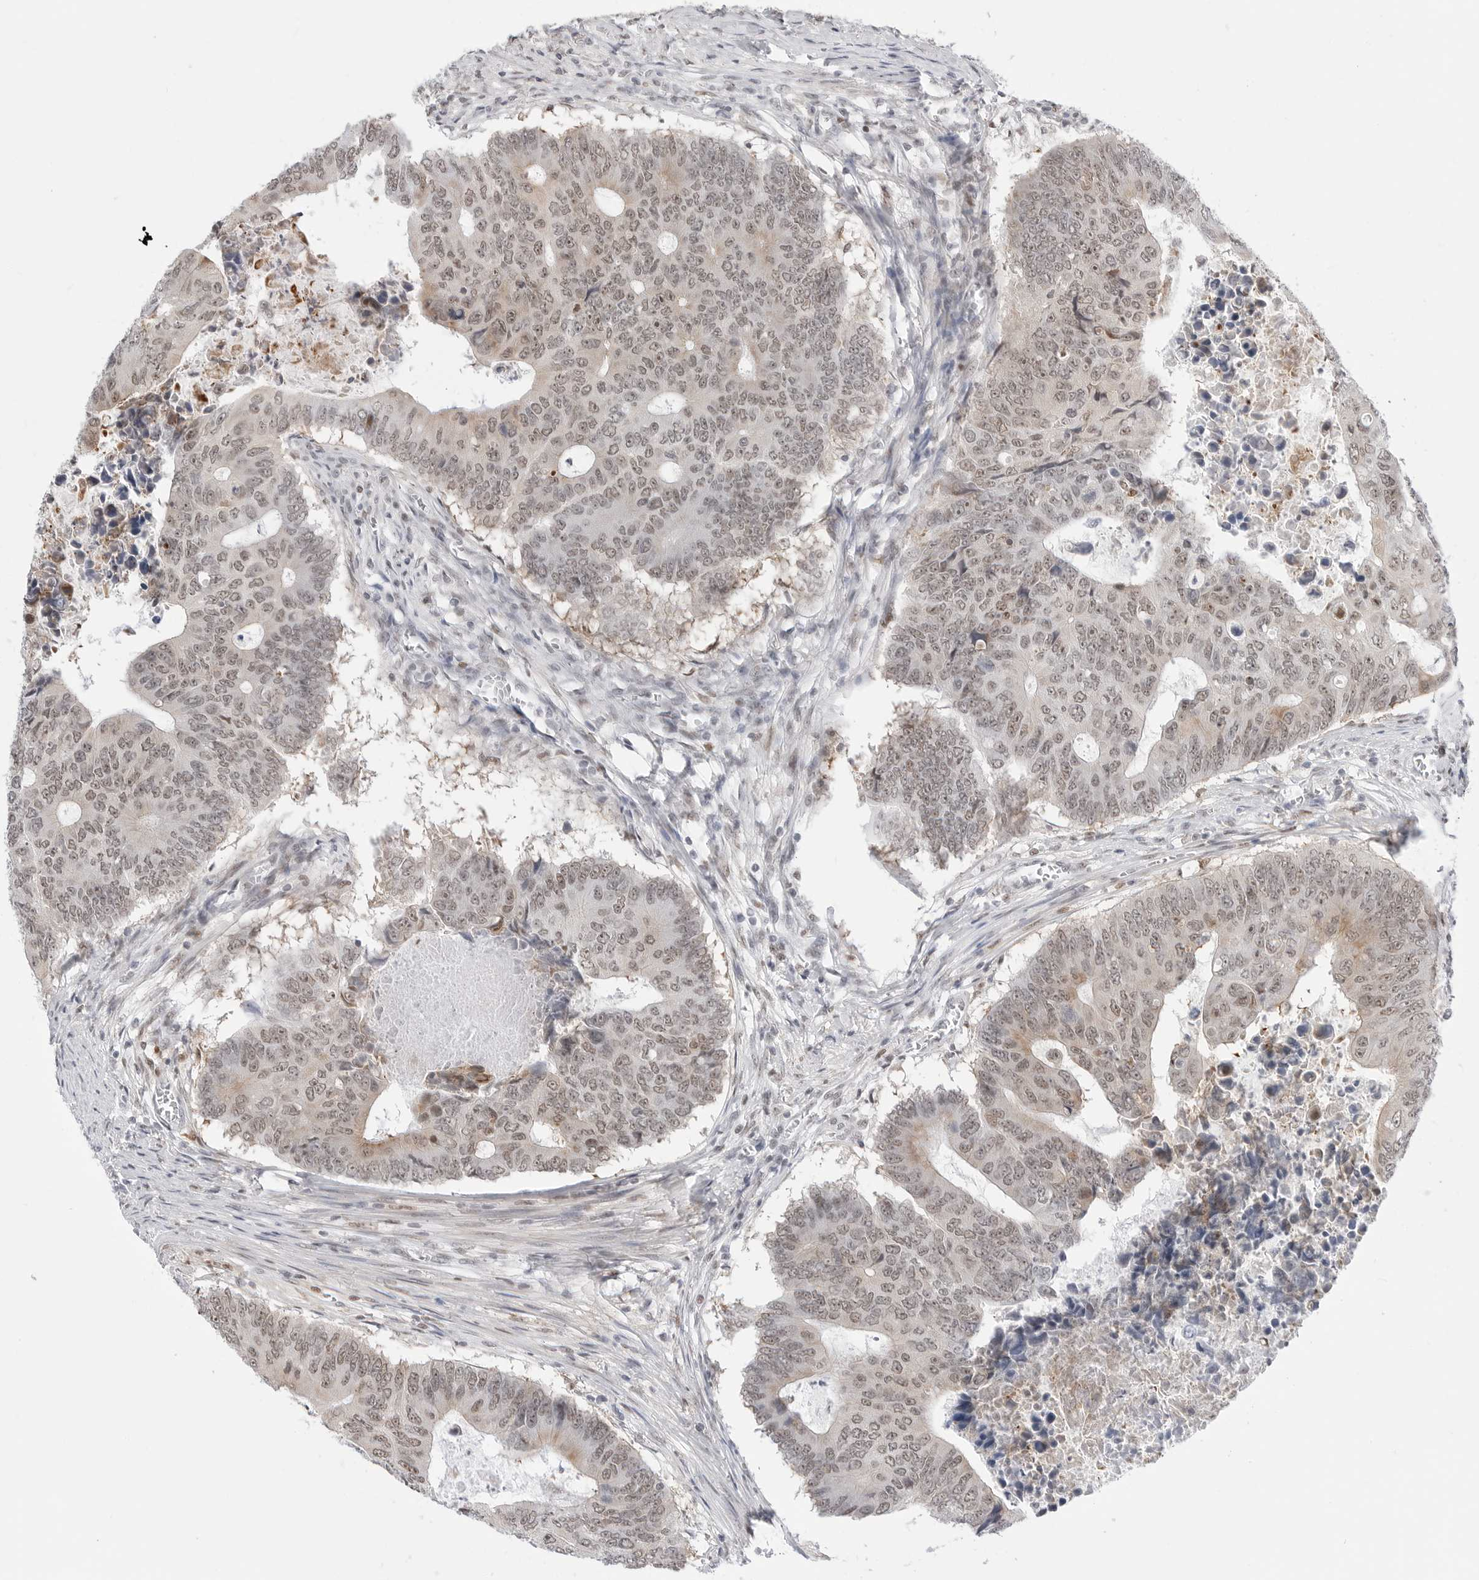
{"staining": {"intensity": "weak", "quantity": ">75%", "location": "cytoplasmic/membranous,nuclear"}, "tissue": "colorectal cancer", "cell_type": "Tumor cells", "image_type": "cancer", "snomed": [{"axis": "morphology", "description": "Adenocarcinoma, NOS"}, {"axis": "topography", "description": "Colon"}], "caption": "A brown stain highlights weak cytoplasmic/membranous and nuclear staining of a protein in human colorectal cancer (adenocarcinoma) tumor cells. Nuclei are stained in blue.", "gene": "C1orf162", "patient": {"sex": "male", "age": 87}}